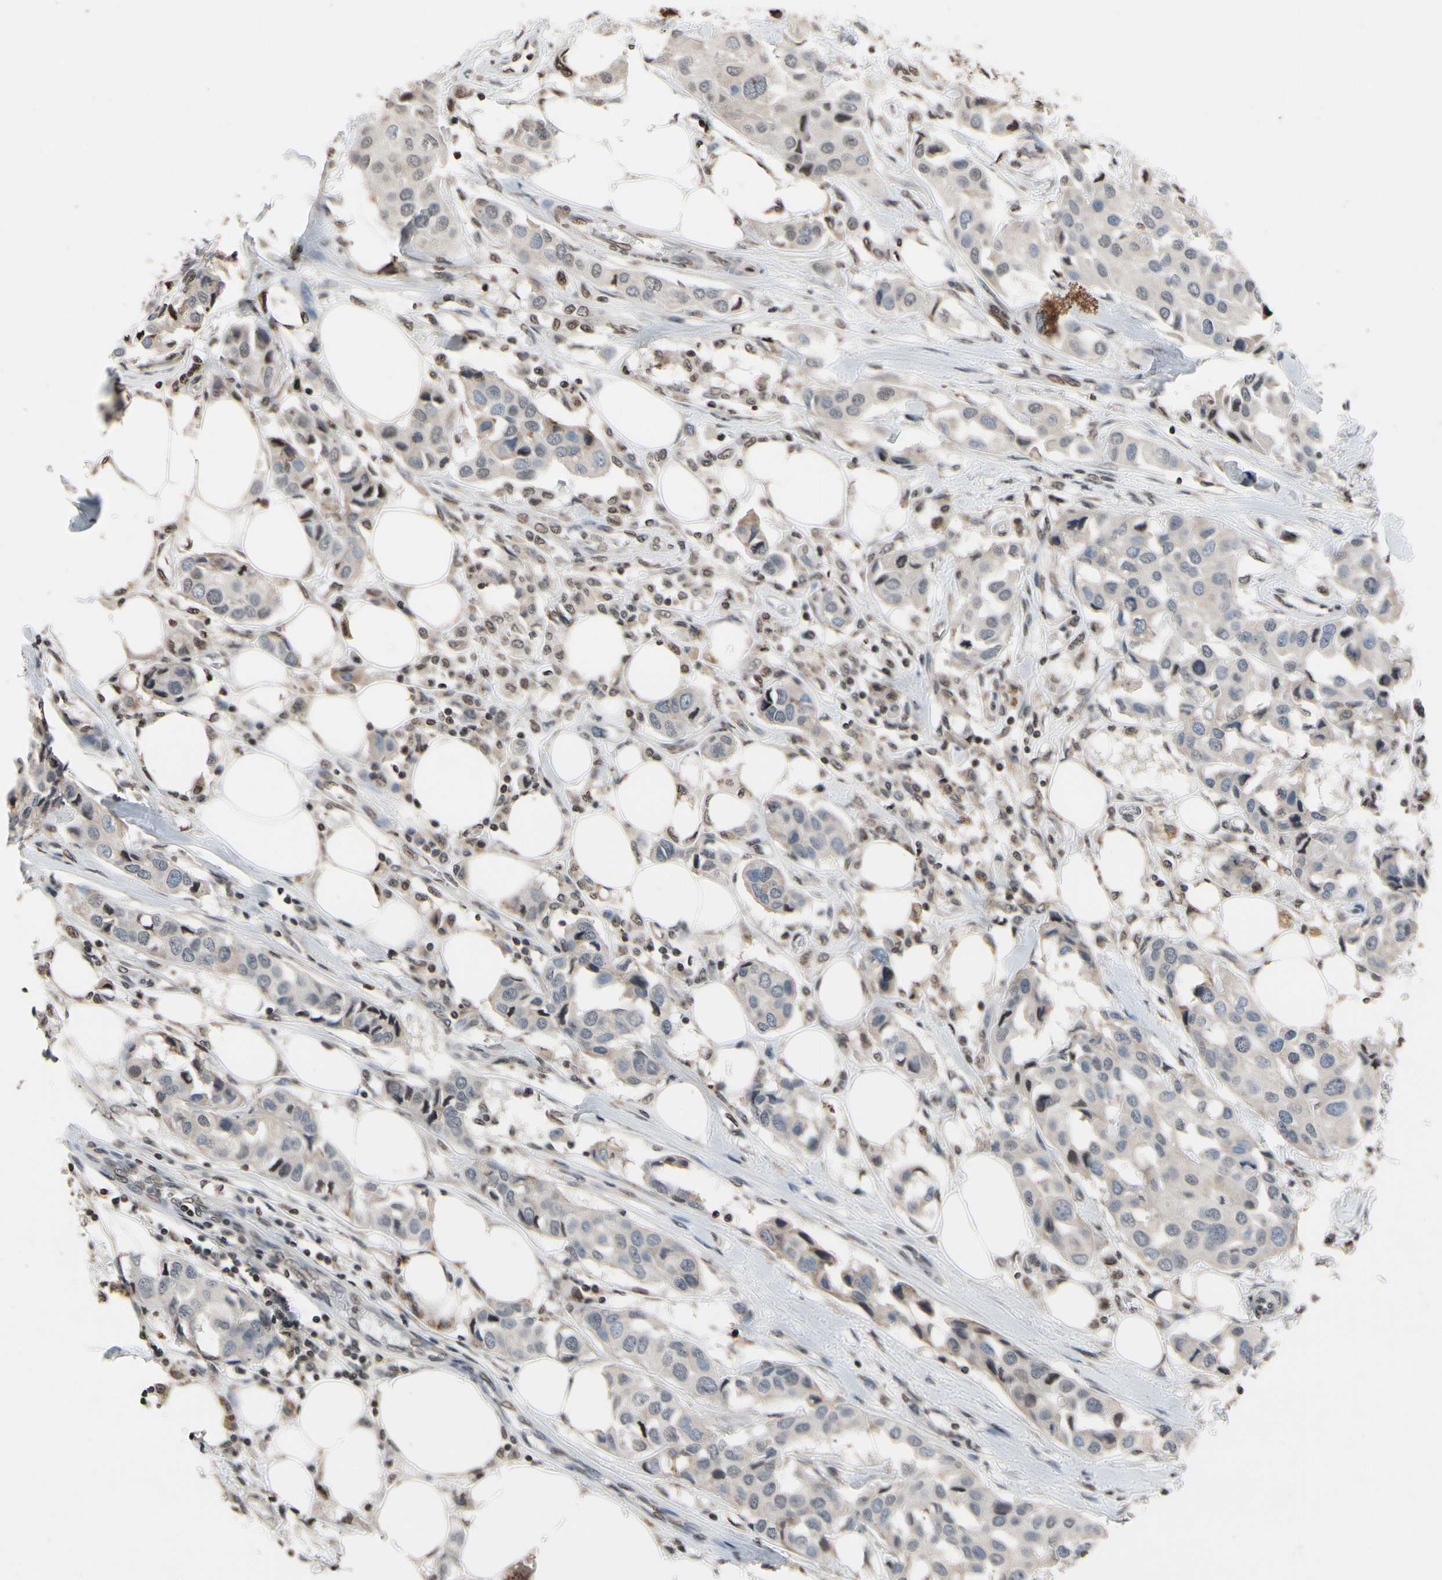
{"staining": {"intensity": "weak", "quantity": "<25%", "location": "cytoplasmic/membranous"}, "tissue": "breast cancer", "cell_type": "Tumor cells", "image_type": "cancer", "snomed": [{"axis": "morphology", "description": "Duct carcinoma"}, {"axis": "topography", "description": "Breast"}], "caption": "This is a image of immunohistochemistry staining of breast cancer (infiltrating ductal carcinoma), which shows no positivity in tumor cells.", "gene": "HIPK2", "patient": {"sex": "female", "age": 80}}